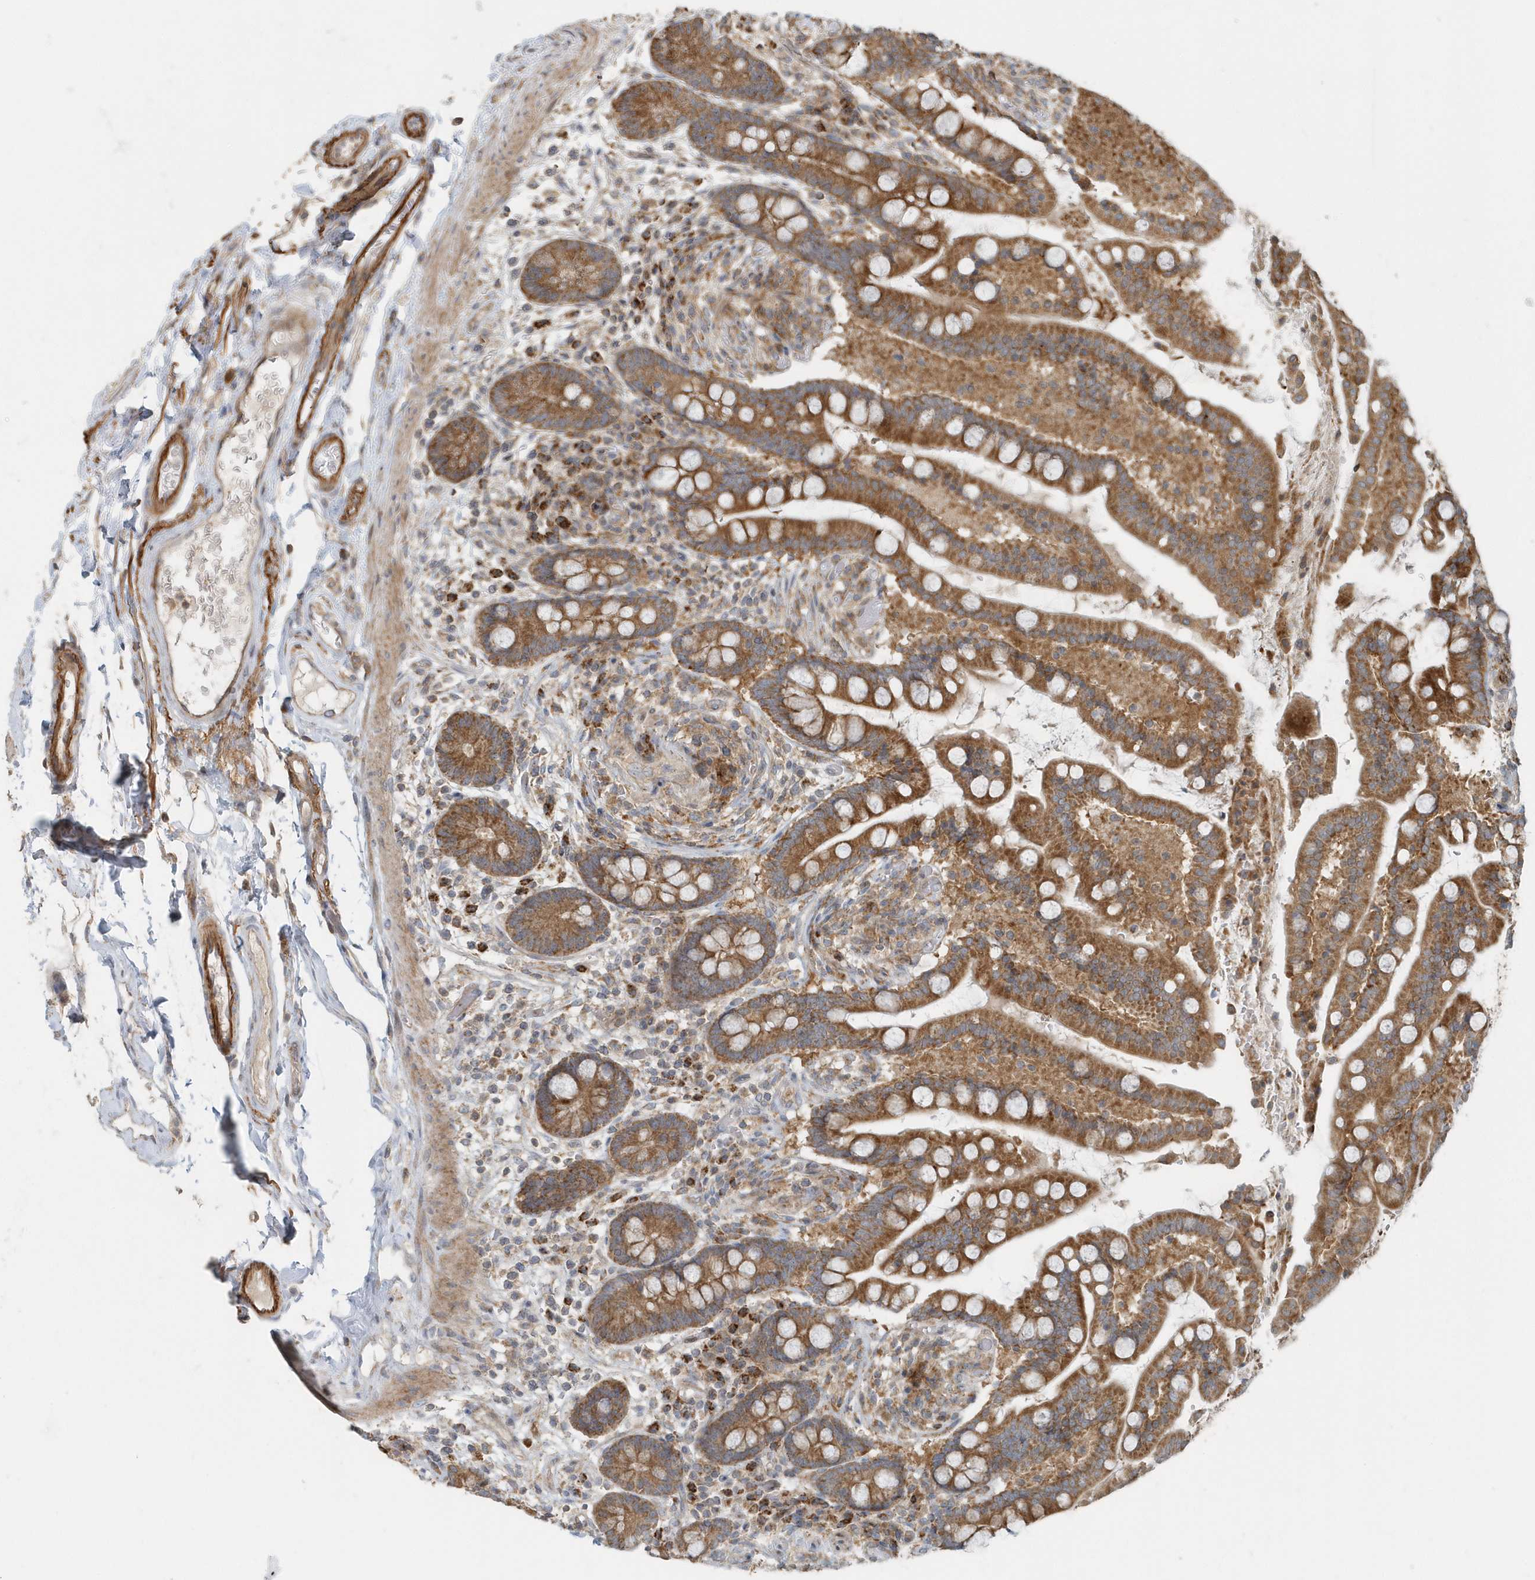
{"staining": {"intensity": "moderate", "quantity": ">75%", "location": "cytoplasmic/membranous"}, "tissue": "colon", "cell_type": "Endothelial cells", "image_type": "normal", "snomed": [{"axis": "morphology", "description": "Normal tissue, NOS"}, {"axis": "topography", "description": "Colon"}], "caption": "Colon stained for a protein (brown) shows moderate cytoplasmic/membranous positive expression in about >75% of endothelial cells.", "gene": "MMUT", "patient": {"sex": "male", "age": 73}}